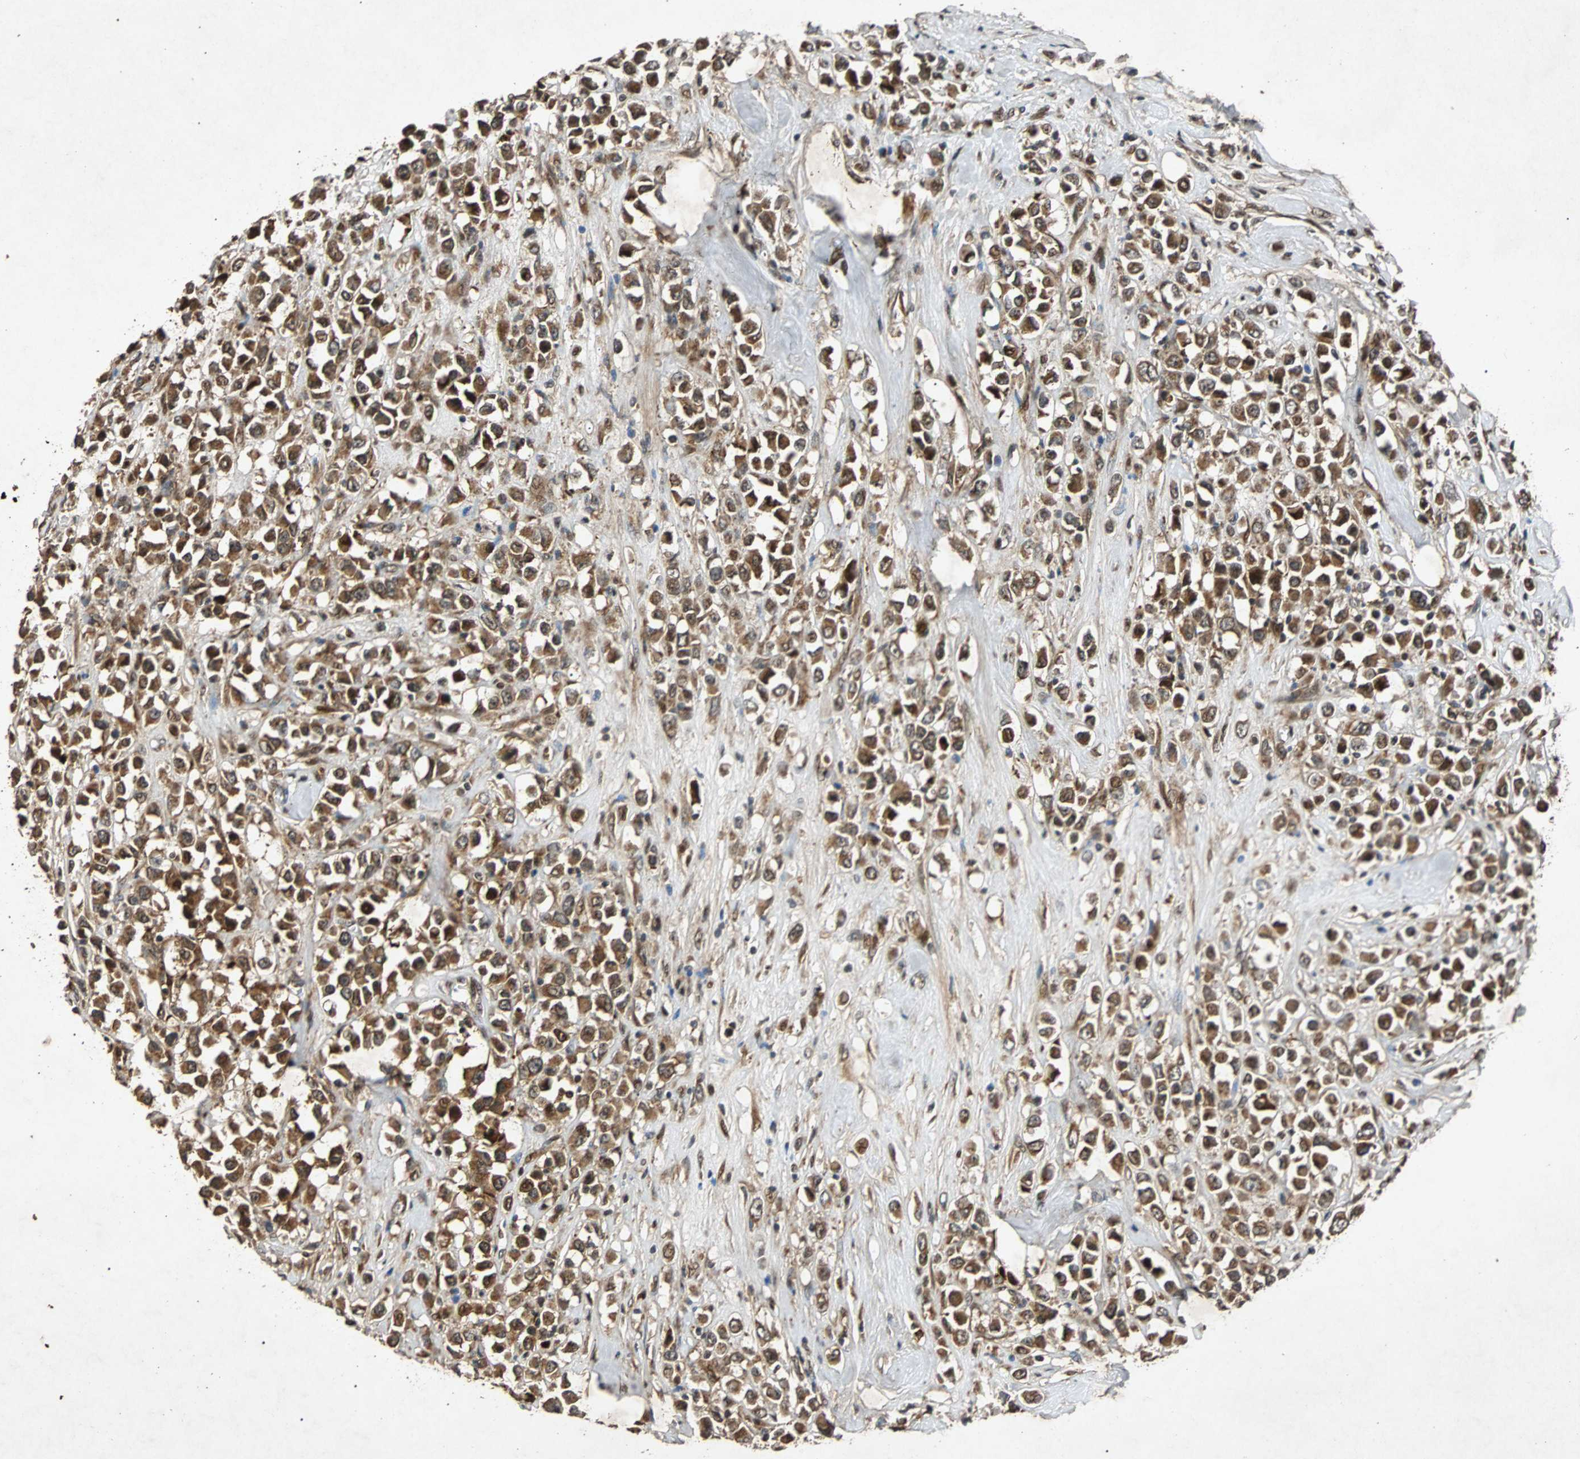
{"staining": {"intensity": "strong", "quantity": ">75%", "location": "cytoplasmic/membranous,nuclear"}, "tissue": "breast cancer", "cell_type": "Tumor cells", "image_type": "cancer", "snomed": [{"axis": "morphology", "description": "Duct carcinoma"}, {"axis": "topography", "description": "Breast"}], "caption": "Immunohistochemistry (IHC) (DAB) staining of human breast cancer exhibits strong cytoplasmic/membranous and nuclear protein staining in about >75% of tumor cells.", "gene": "USP31", "patient": {"sex": "female", "age": 61}}